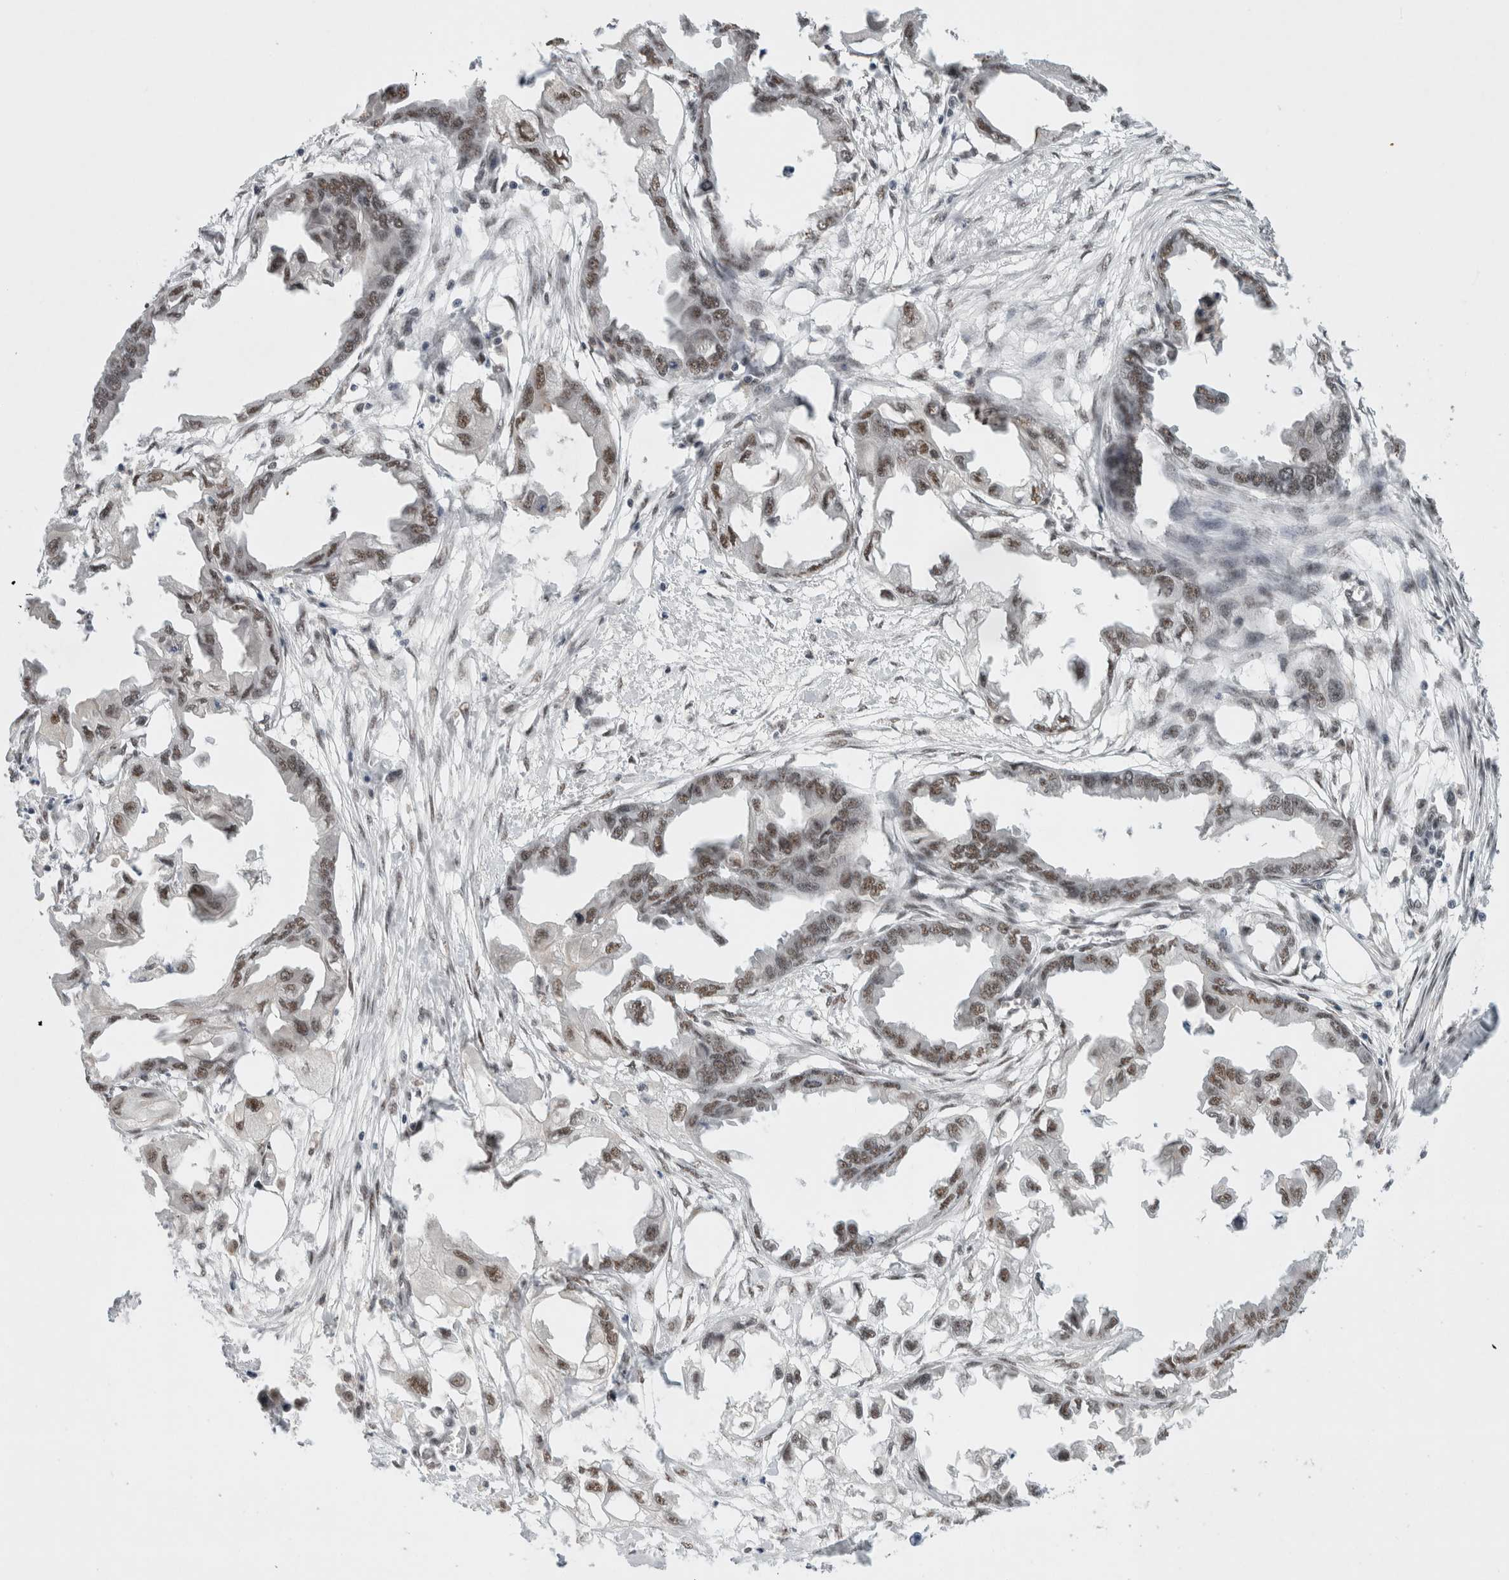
{"staining": {"intensity": "weak", "quantity": "25%-75%", "location": "nuclear"}, "tissue": "endometrial cancer", "cell_type": "Tumor cells", "image_type": "cancer", "snomed": [{"axis": "morphology", "description": "Adenocarcinoma, NOS"}, {"axis": "morphology", "description": "Adenocarcinoma, metastatic, NOS"}, {"axis": "topography", "description": "Adipose tissue"}, {"axis": "topography", "description": "Endometrium"}], "caption": "The image displays a brown stain indicating the presence of a protein in the nuclear of tumor cells in endometrial cancer.", "gene": "NCAPG2", "patient": {"sex": "female", "age": 67}}